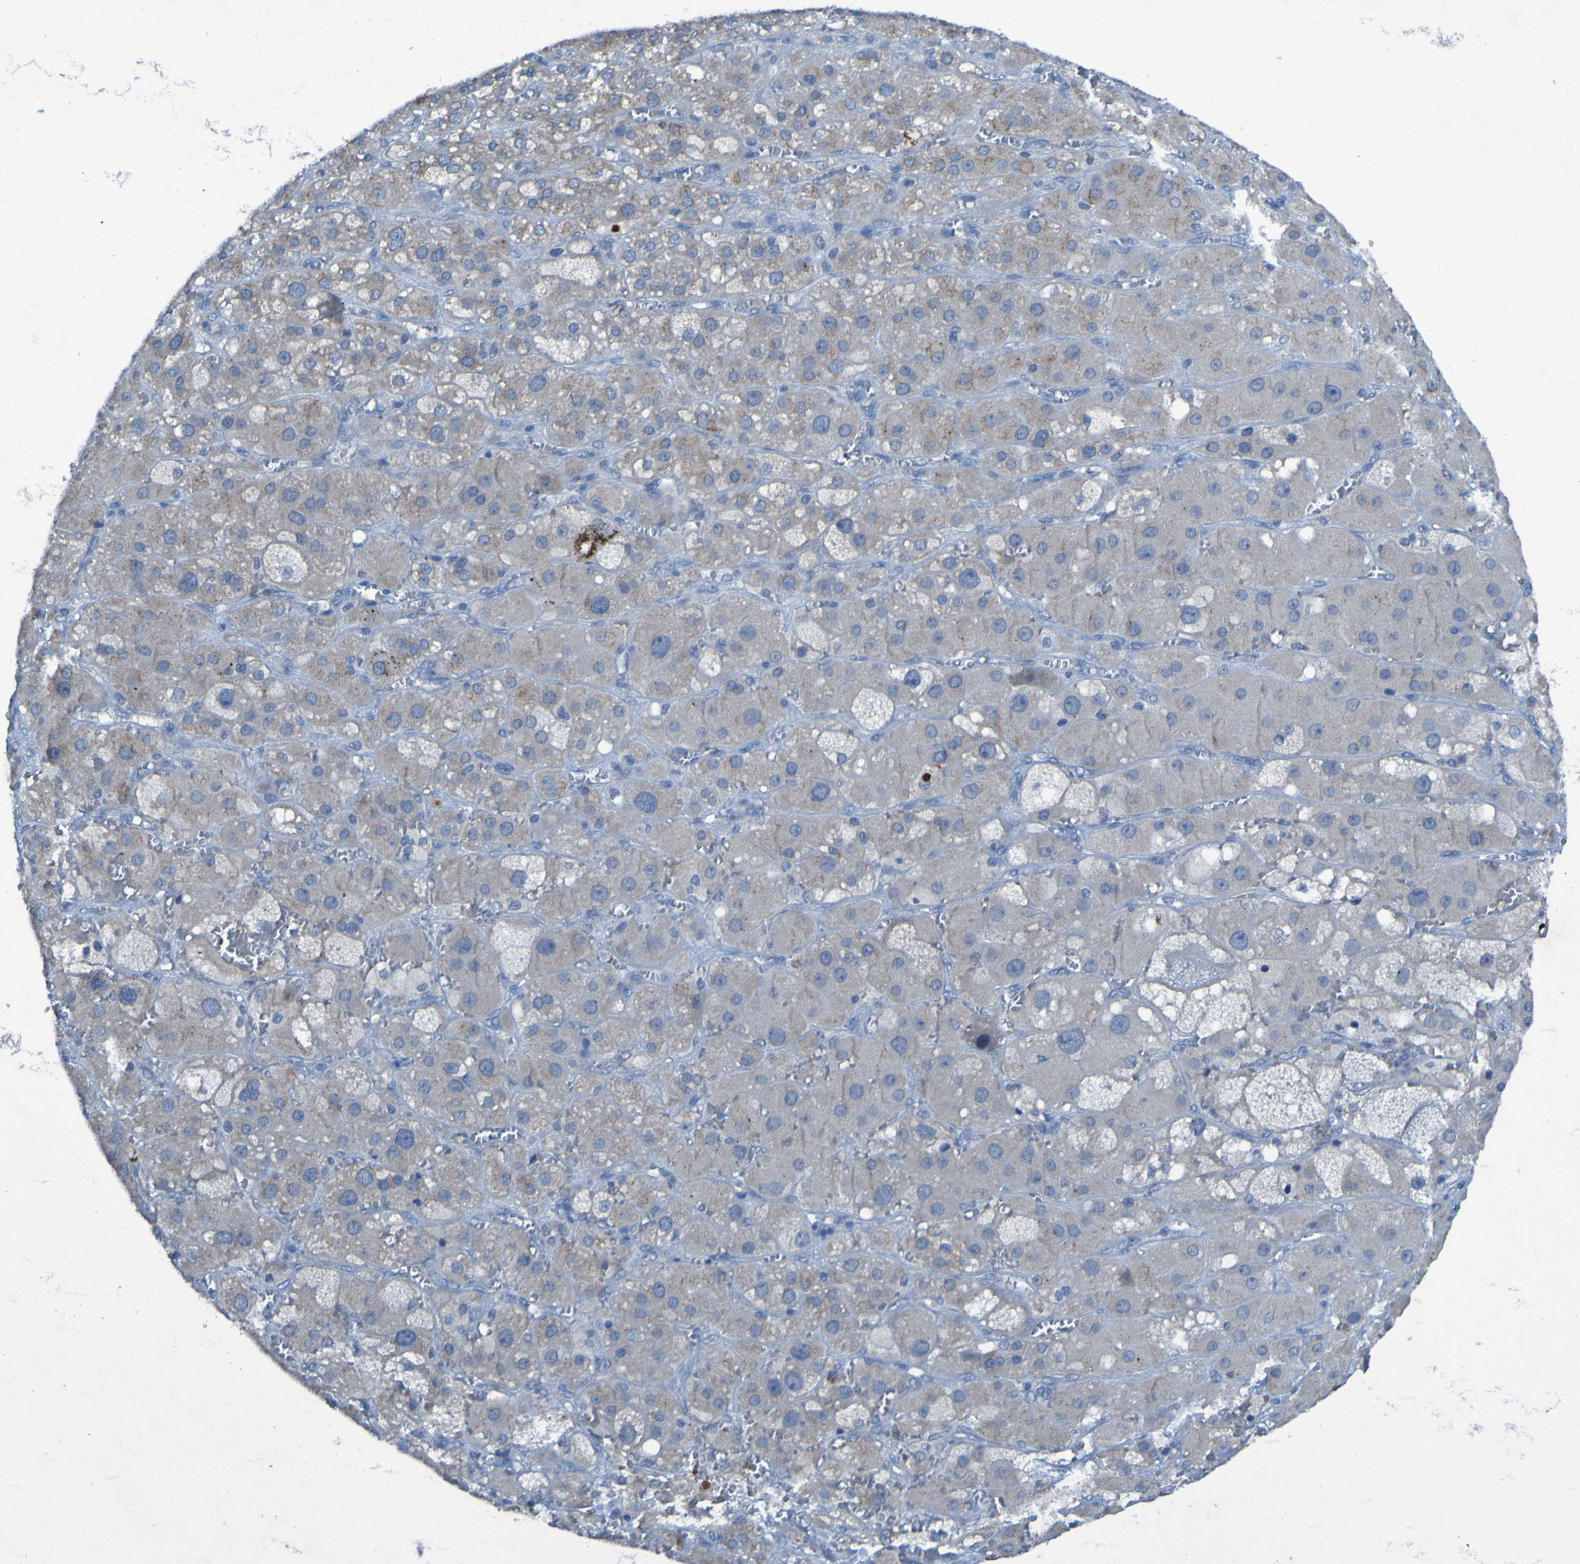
{"staining": {"intensity": "moderate", "quantity": "25%-75%", "location": "cytoplasmic/membranous"}, "tissue": "adrenal gland", "cell_type": "Glandular cells", "image_type": "normal", "snomed": [{"axis": "morphology", "description": "Normal tissue, NOS"}, {"axis": "topography", "description": "Adrenal gland"}], "caption": "DAB (3,3'-diaminobenzidine) immunohistochemical staining of benign adrenal gland reveals moderate cytoplasmic/membranous protein positivity in about 25%-75% of glandular cells.", "gene": "SGK2", "patient": {"sex": "female", "age": 47}}